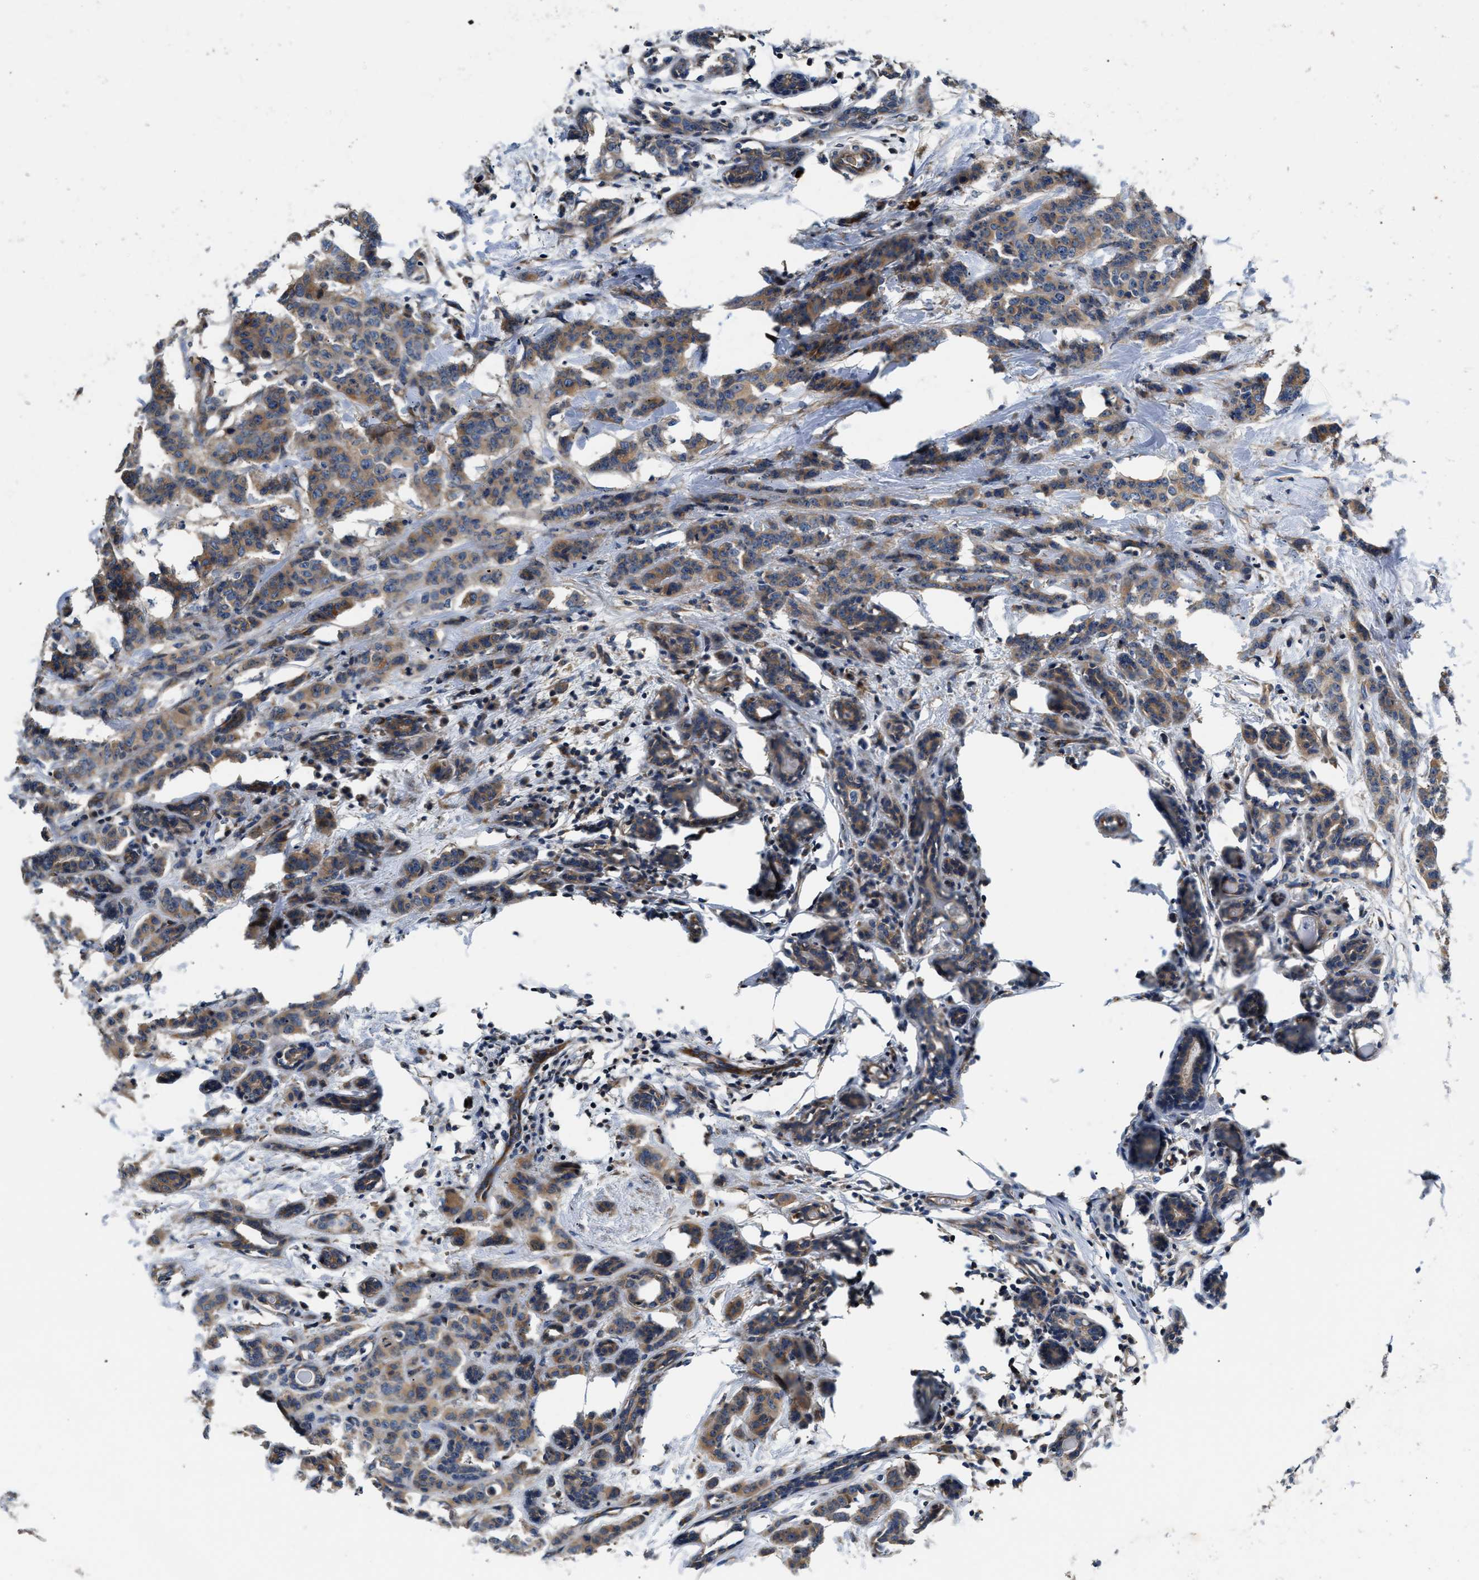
{"staining": {"intensity": "moderate", "quantity": ">75%", "location": "cytoplasmic/membranous"}, "tissue": "breast cancer", "cell_type": "Tumor cells", "image_type": "cancer", "snomed": [{"axis": "morphology", "description": "Normal tissue, NOS"}, {"axis": "morphology", "description": "Duct carcinoma"}, {"axis": "topography", "description": "Breast"}], "caption": "Breast cancer (infiltrating ductal carcinoma) stained with a protein marker exhibits moderate staining in tumor cells.", "gene": "TEX2", "patient": {"sex": "female", "age": 40}}